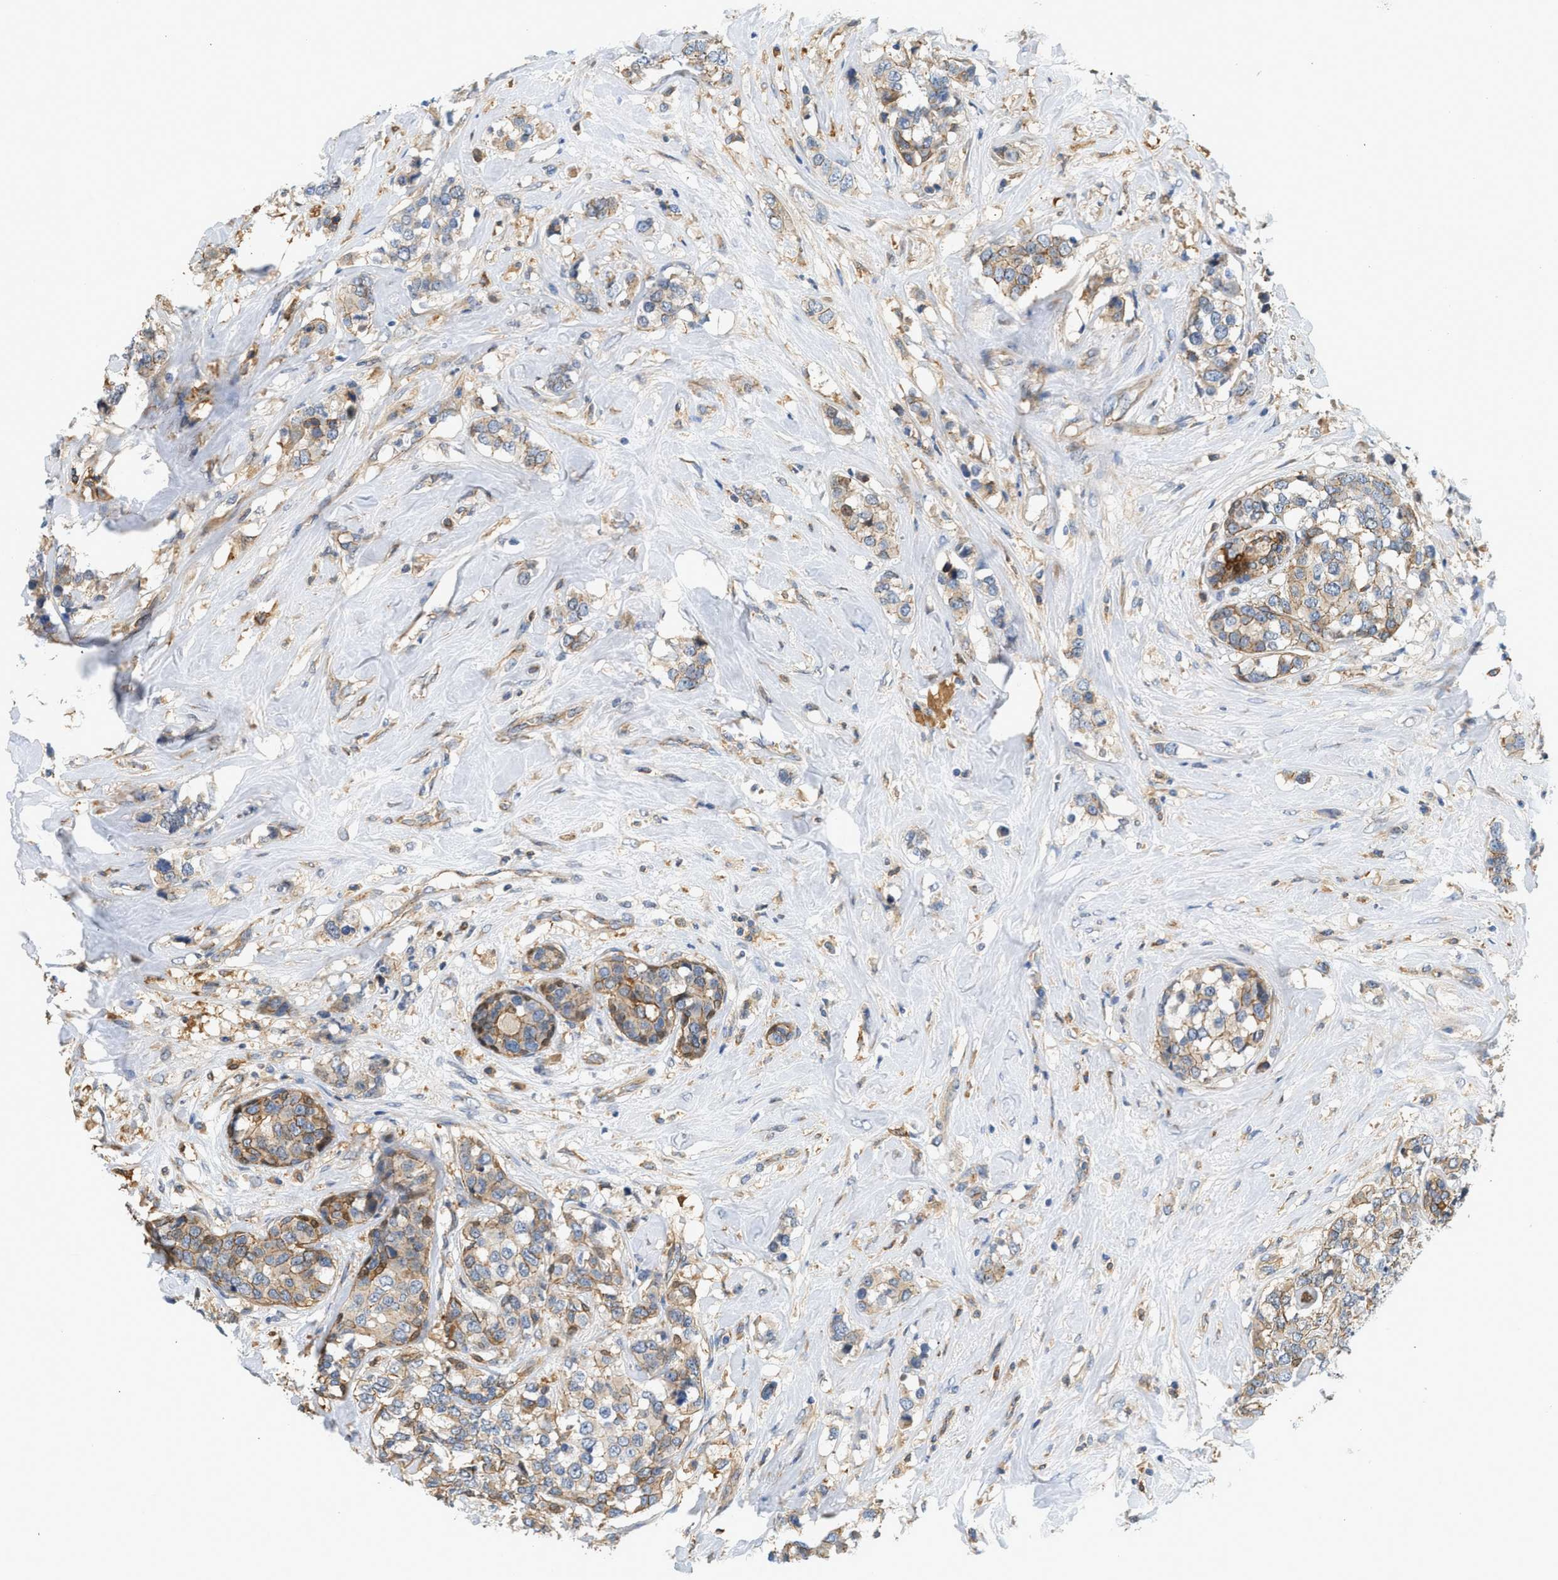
{"staining": {"intensity": "weak", "quantity": ">75%", "location": "cytoplasmic/membranous"}, "tissue": "breast cancer", "cell_type": "Tumor cells", "image_type": "cancer", "snomed": [{"axis": "morphology", "description": "Lobular carcinoma"}, {"axis": "topography", "description": "Breast"}], "caption": "Tumor cells display low levels of weak cytoplasmic/membranous staining in approximately >75% of cells in breast cancer (lobular carcinoma).", "gene": "CTXN1", "patient": {"sex": "female", "age": 59}}